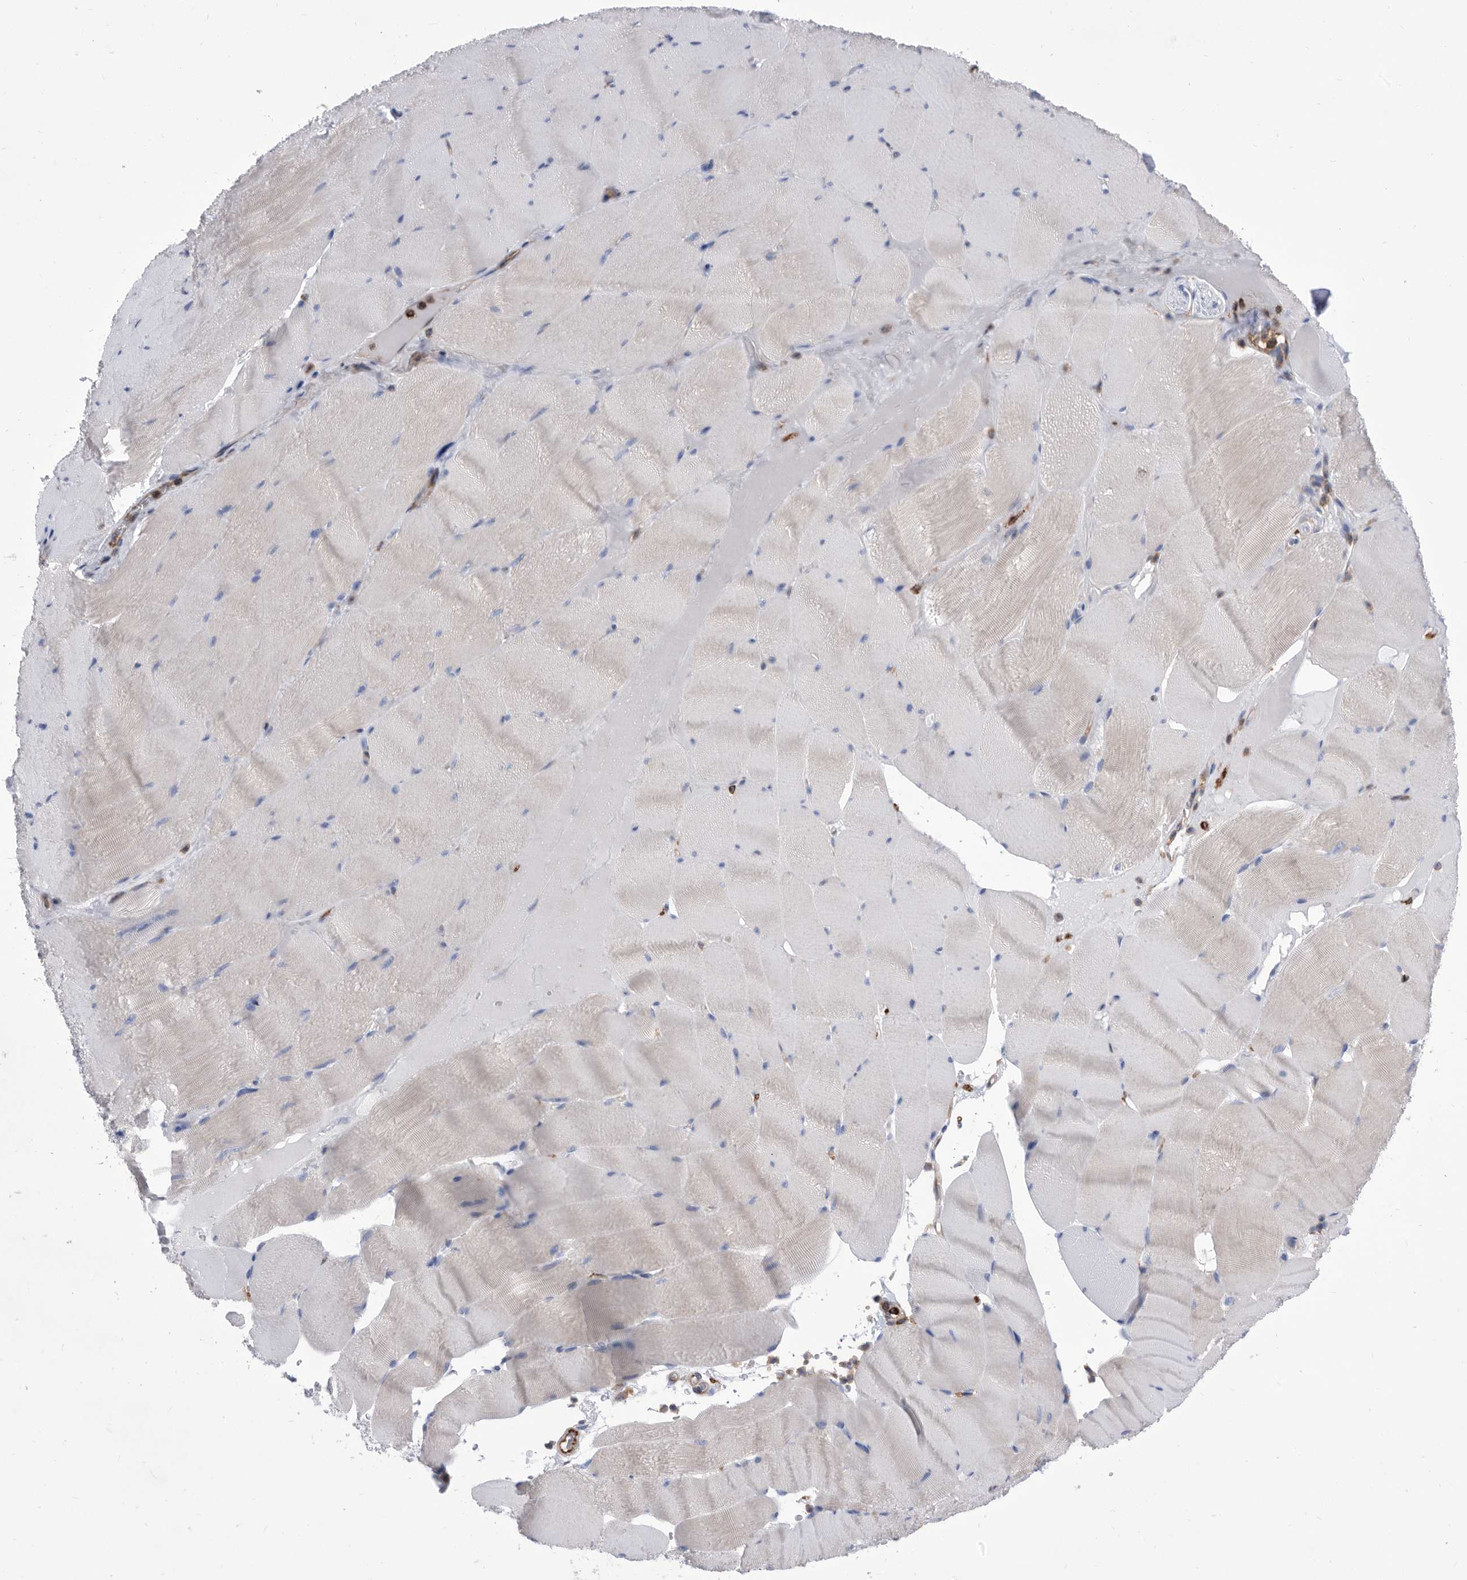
{"staining": {"intensity": "negative", "quantity": "none", "location": "none"}, "tissue": "skeletal muscle", "cell_type": "Myocytes", "image_type": "normal", "snomed": [{"axis": "morphology", "description": "Normal tissue, NOS"}, {"axis": "topography", "description": "Skeletal muscle"}], "caption": "The histopathology image reveals no significant positivity in myocytes of skeletal muscle. The staining was performed using DAB (3,3'-diaminobenzidine) to visualize the protein expression in brown, while the nuclei were stained in blue with hematoxylin (Magnification: 20x).", "gene": "SMG7", "patient": {"sex": "male", "age": 62}}